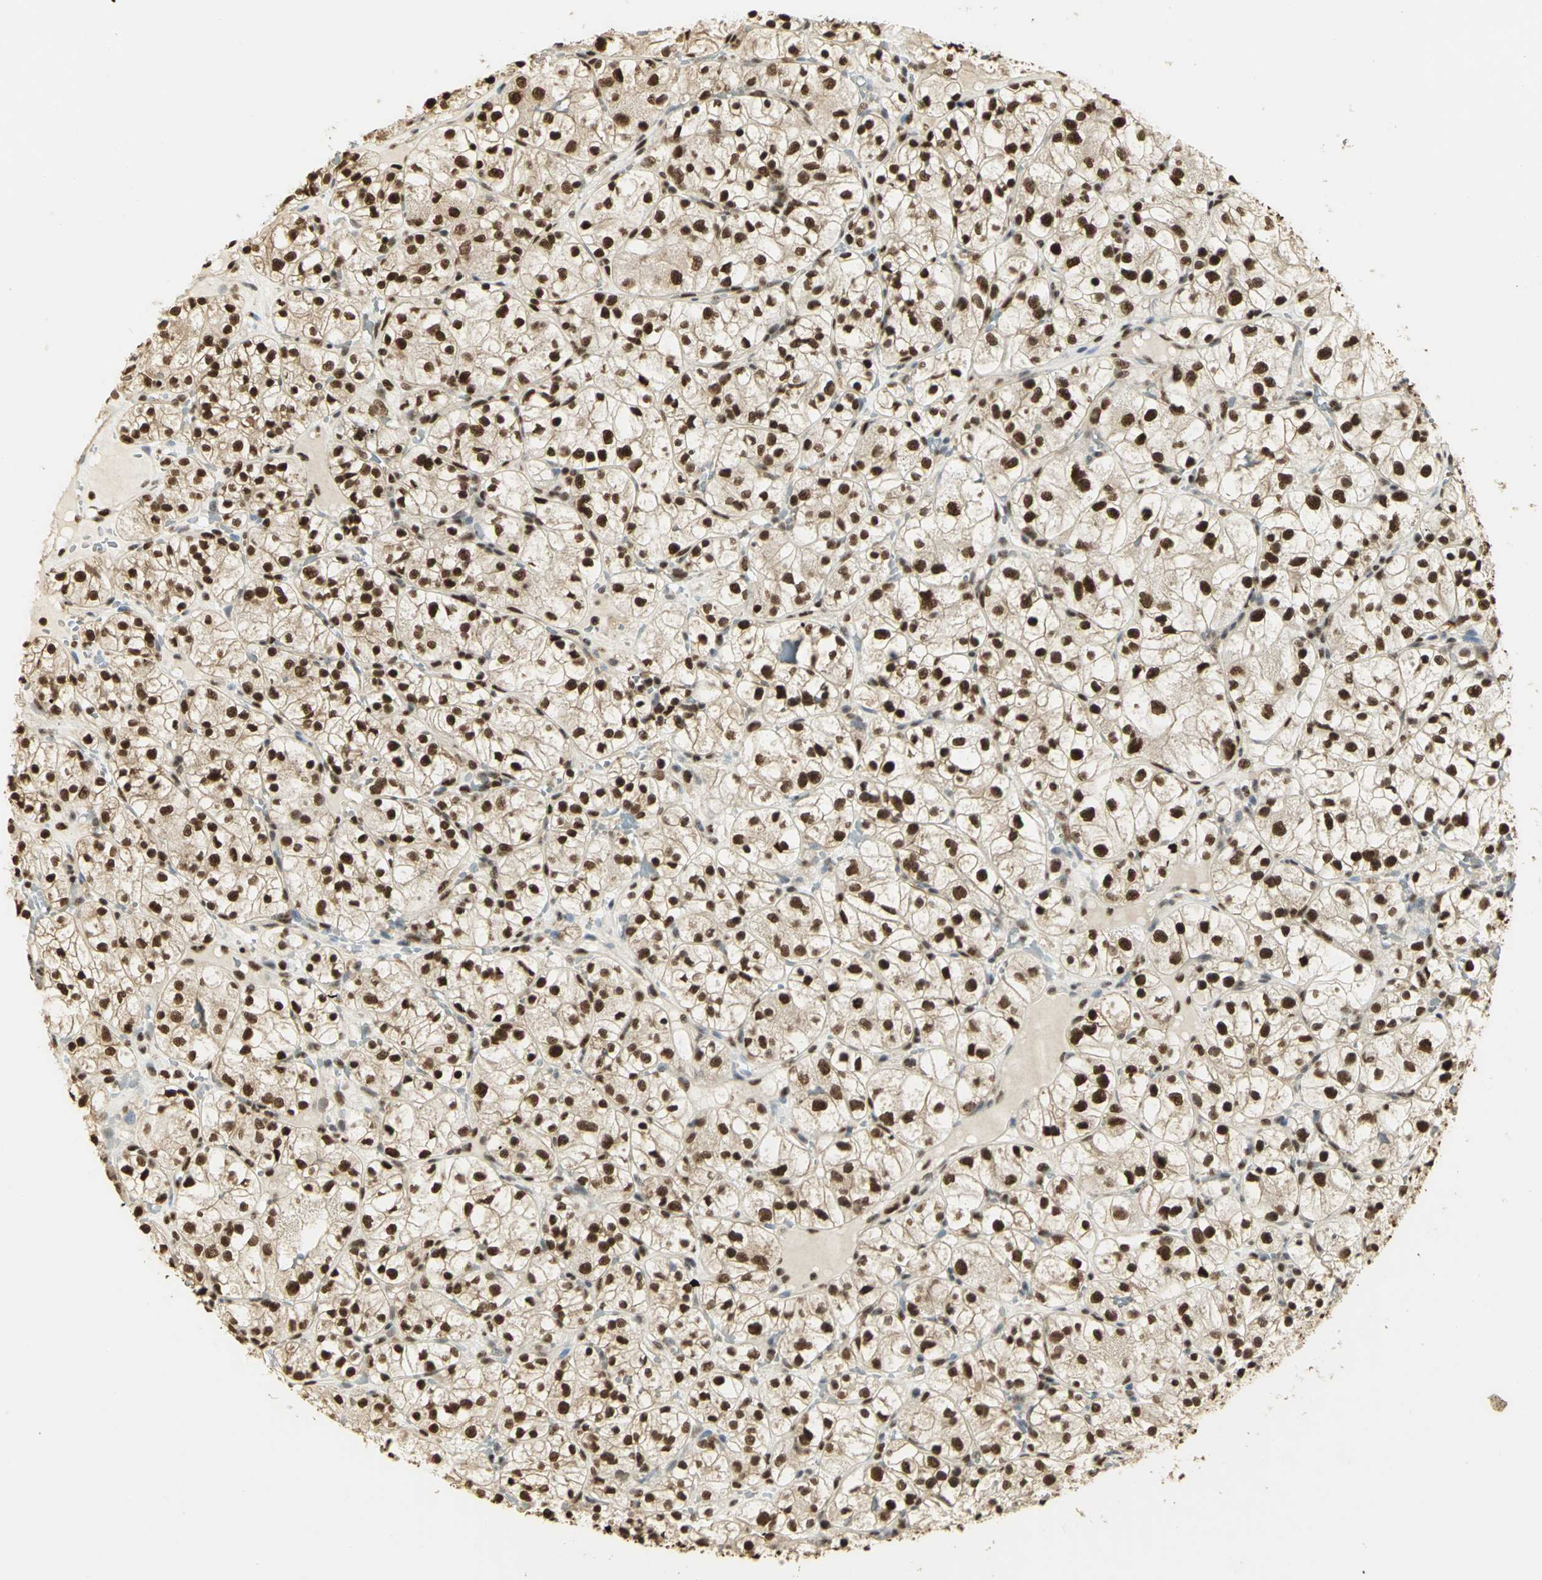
{"staining": {"intensity": "strong", "quantity": ">75%", "location": "cytoplasmic/membranous,nuclear"}, "tissue": "renal cancer", "cell_type": "Tumor cells", "image_type": "cancer", "snomed": [{"axis": "morphology", "description": "Adenocarcinoma, NOS"}, {"axis": "topography", "description": "Kidney"}], "caption": "Human renal cancer stained with a brown dye reveals strong cytoplasmic/membranous and nuclear positive expression in approximately >75% of tumor cells.", "gene": "SET", "patient": {"sex": "female", "age": 60}}